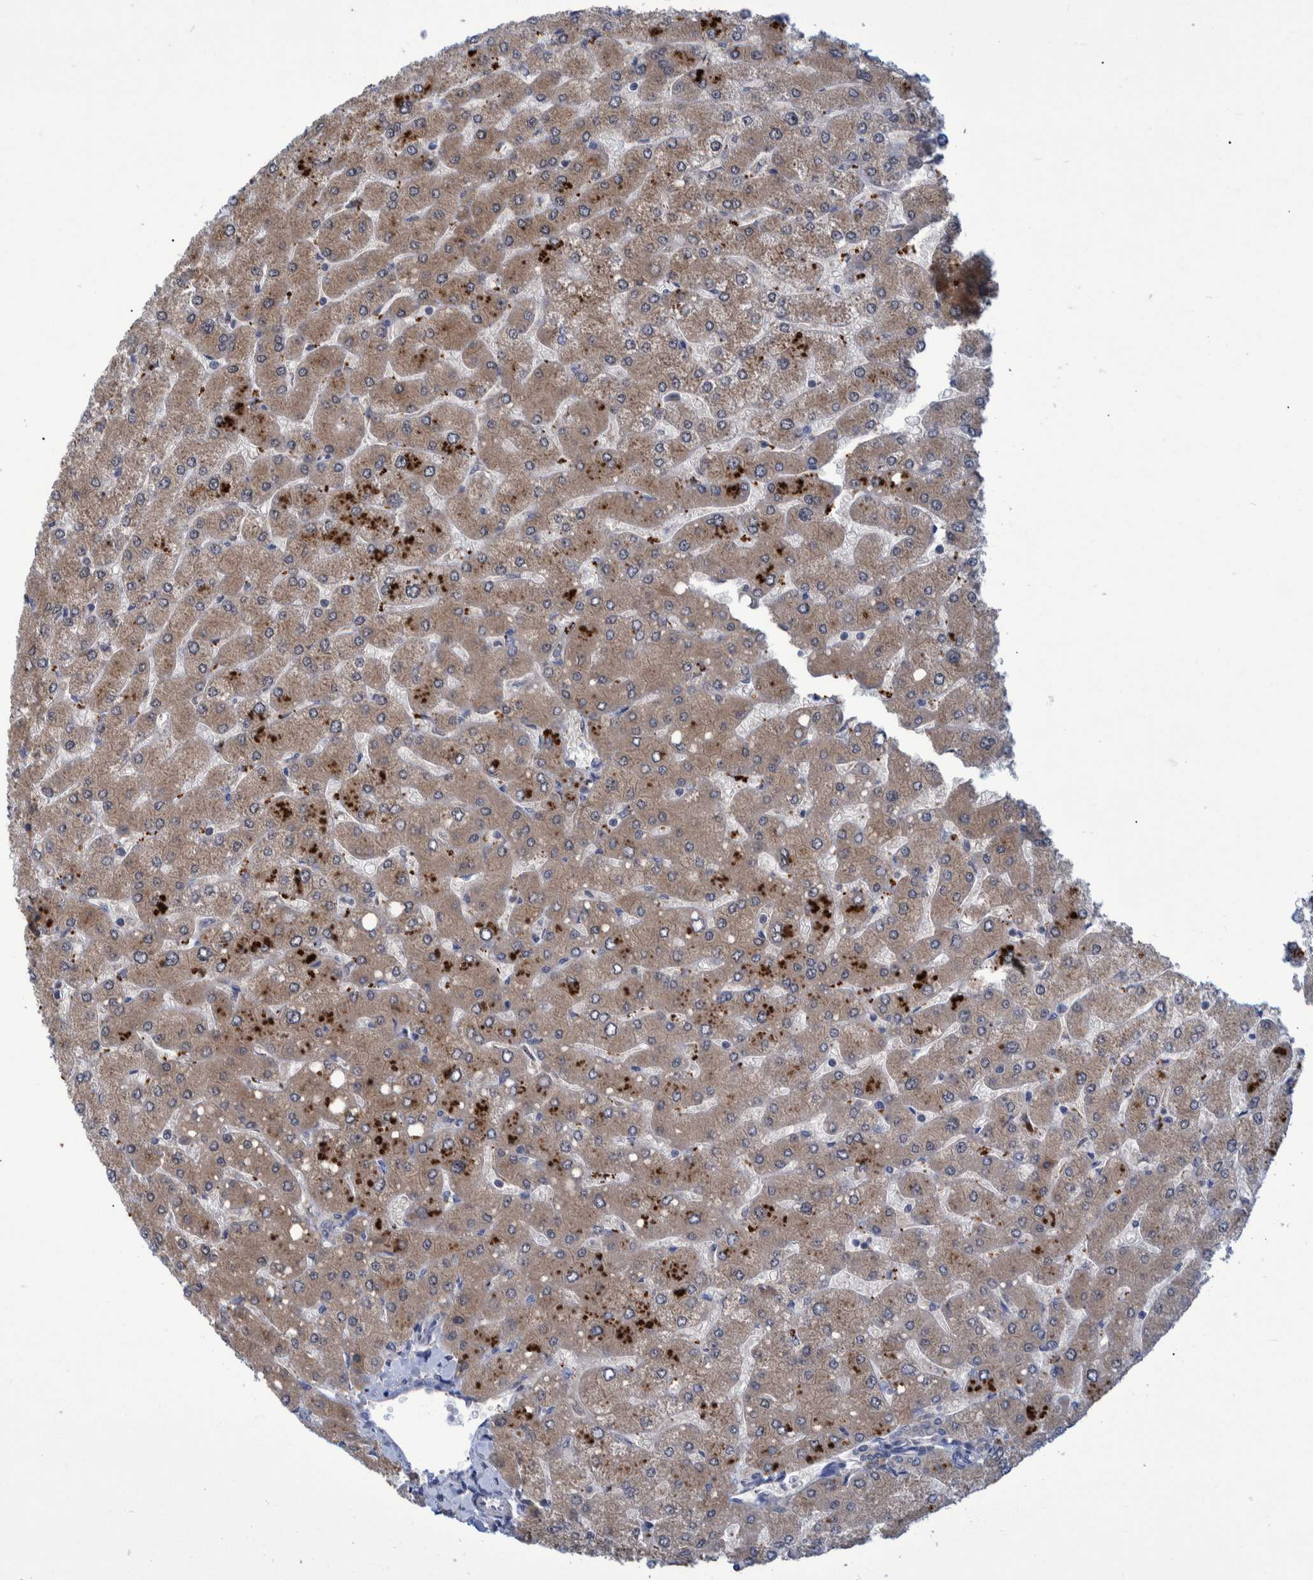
{"staining": {"intensity": "weak", "quantity": "<25%", "location": "cytoplasmic/membranous"}, "tissue": "liver", "cell_type": "Cholangiocytes", "image_type": "normal", "snomed": [{"axis": "morphology", "description": "Normal tissue, NOS"}, {"axis": "topography", "description": "Liver"}], "caption": "Image shows no significant protein staining in cholangiocytes of unremarkable liver. The staining was performed using DAB (3,3'-diaminobenzidine) to visualize the protein expression in brown, while the nuclei were stained in blue with hematoxylin (Magnification: 20x).", "gene": "PCYT2", "patient": {"sex": "male", "age": 55}}